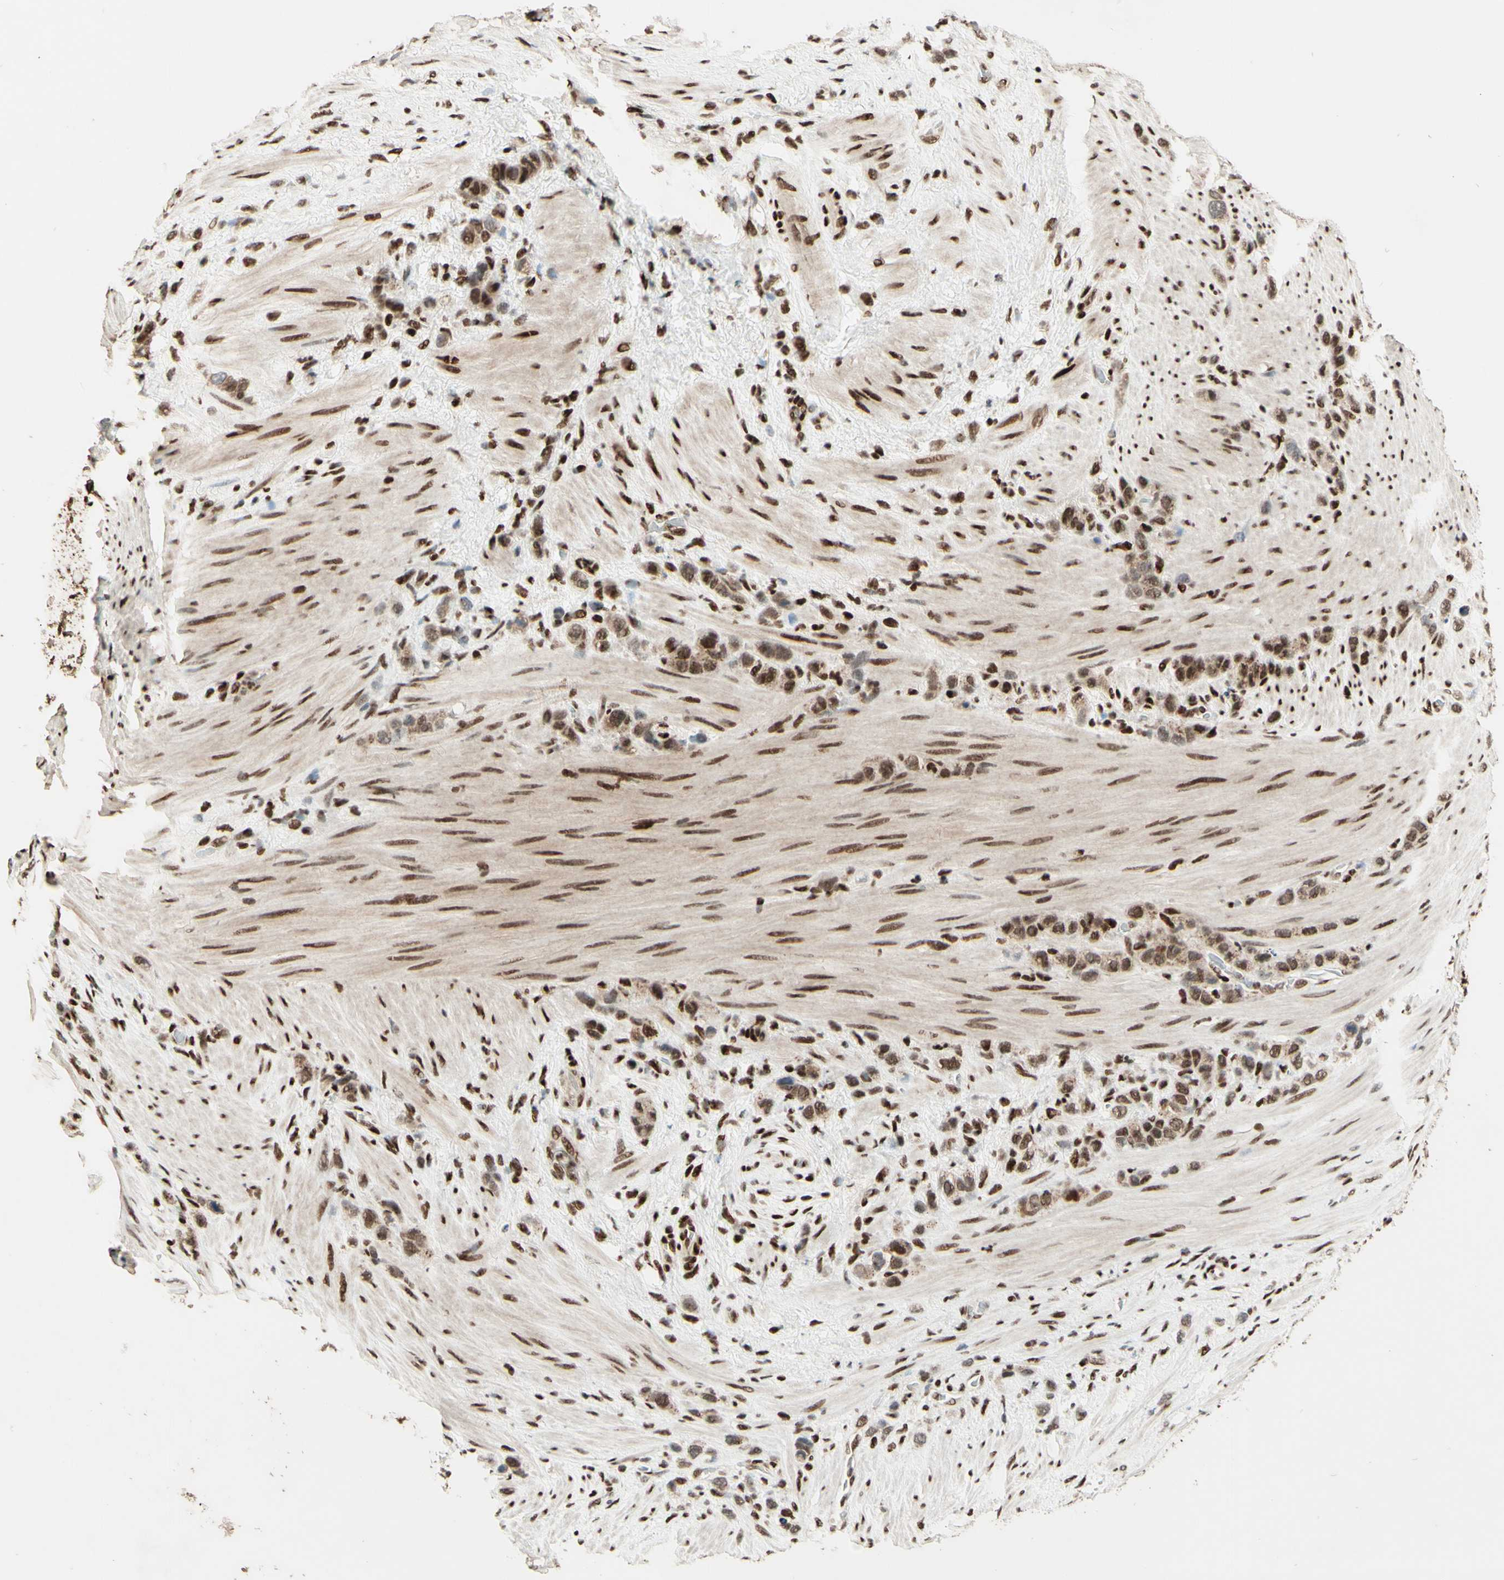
{"staining": {"intensity": "weak", "quantity": ">75%", "location": "cytoplasmic/membranous,nuclear"}, "tissue": "stomach cancer", "cell_type": "Tumor cells", "image_type": "cancer", "snomed": [{"axis": "morphology", "description": "Adenocarcinoma, NOS"}, {"axis": "morphology", "description": "Adenocarcinoma, High grade"}, {"axis": "topography", "description": "Stomach, upper"}, {"axis": "topography", "description": "Stomach, lower"}], "caption": "The micrograph reveals a brown stain indicating the presence of a protein in the cytoplasmic/membranous and nuclear of tumor cells in stomach cancer (adenocarcinoma).", "gene": "NR3C1", "patient": {"sex": "female", "age": 65}}